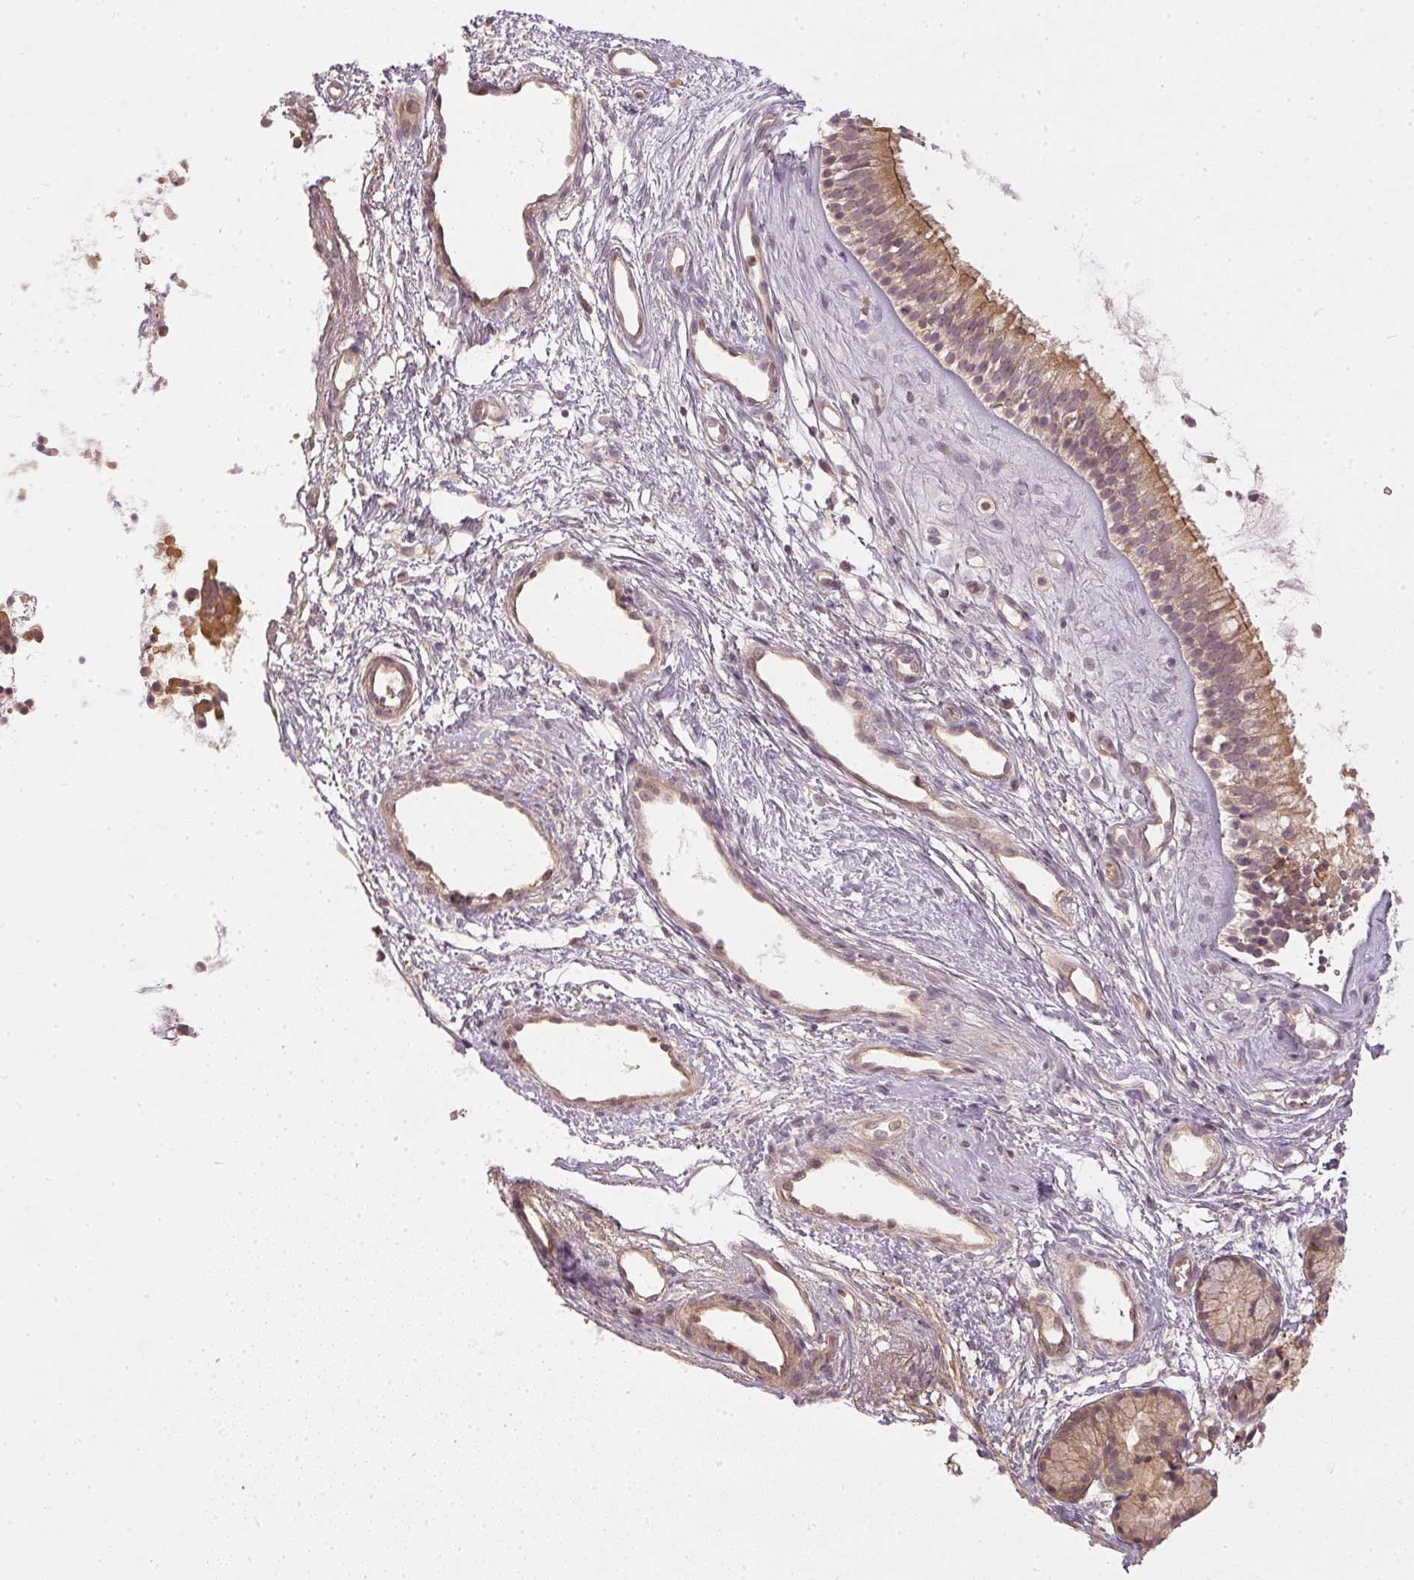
{"staining": {"intensity": "moderate", "quantity": ">75%", "location": "cytoplasmic/membranous"}, "tissue": "nasopharynx", "cell_type": "Respiratory epithelial cells", "image_type": "normal", "snomed": [{"axis": "morphology", "description": "Normal tissue, NOS"}, {"axis": "topography", "description": "Nasopharynx"}], "caption": "Human nasopharynx stained with a brown dye displays moderate cytoplasmic/membranous positive positivity in approximately >75% of respiratory epithelial cells.", "gene": "NADK2", "patient": {"sex": "male", "age": 58}}